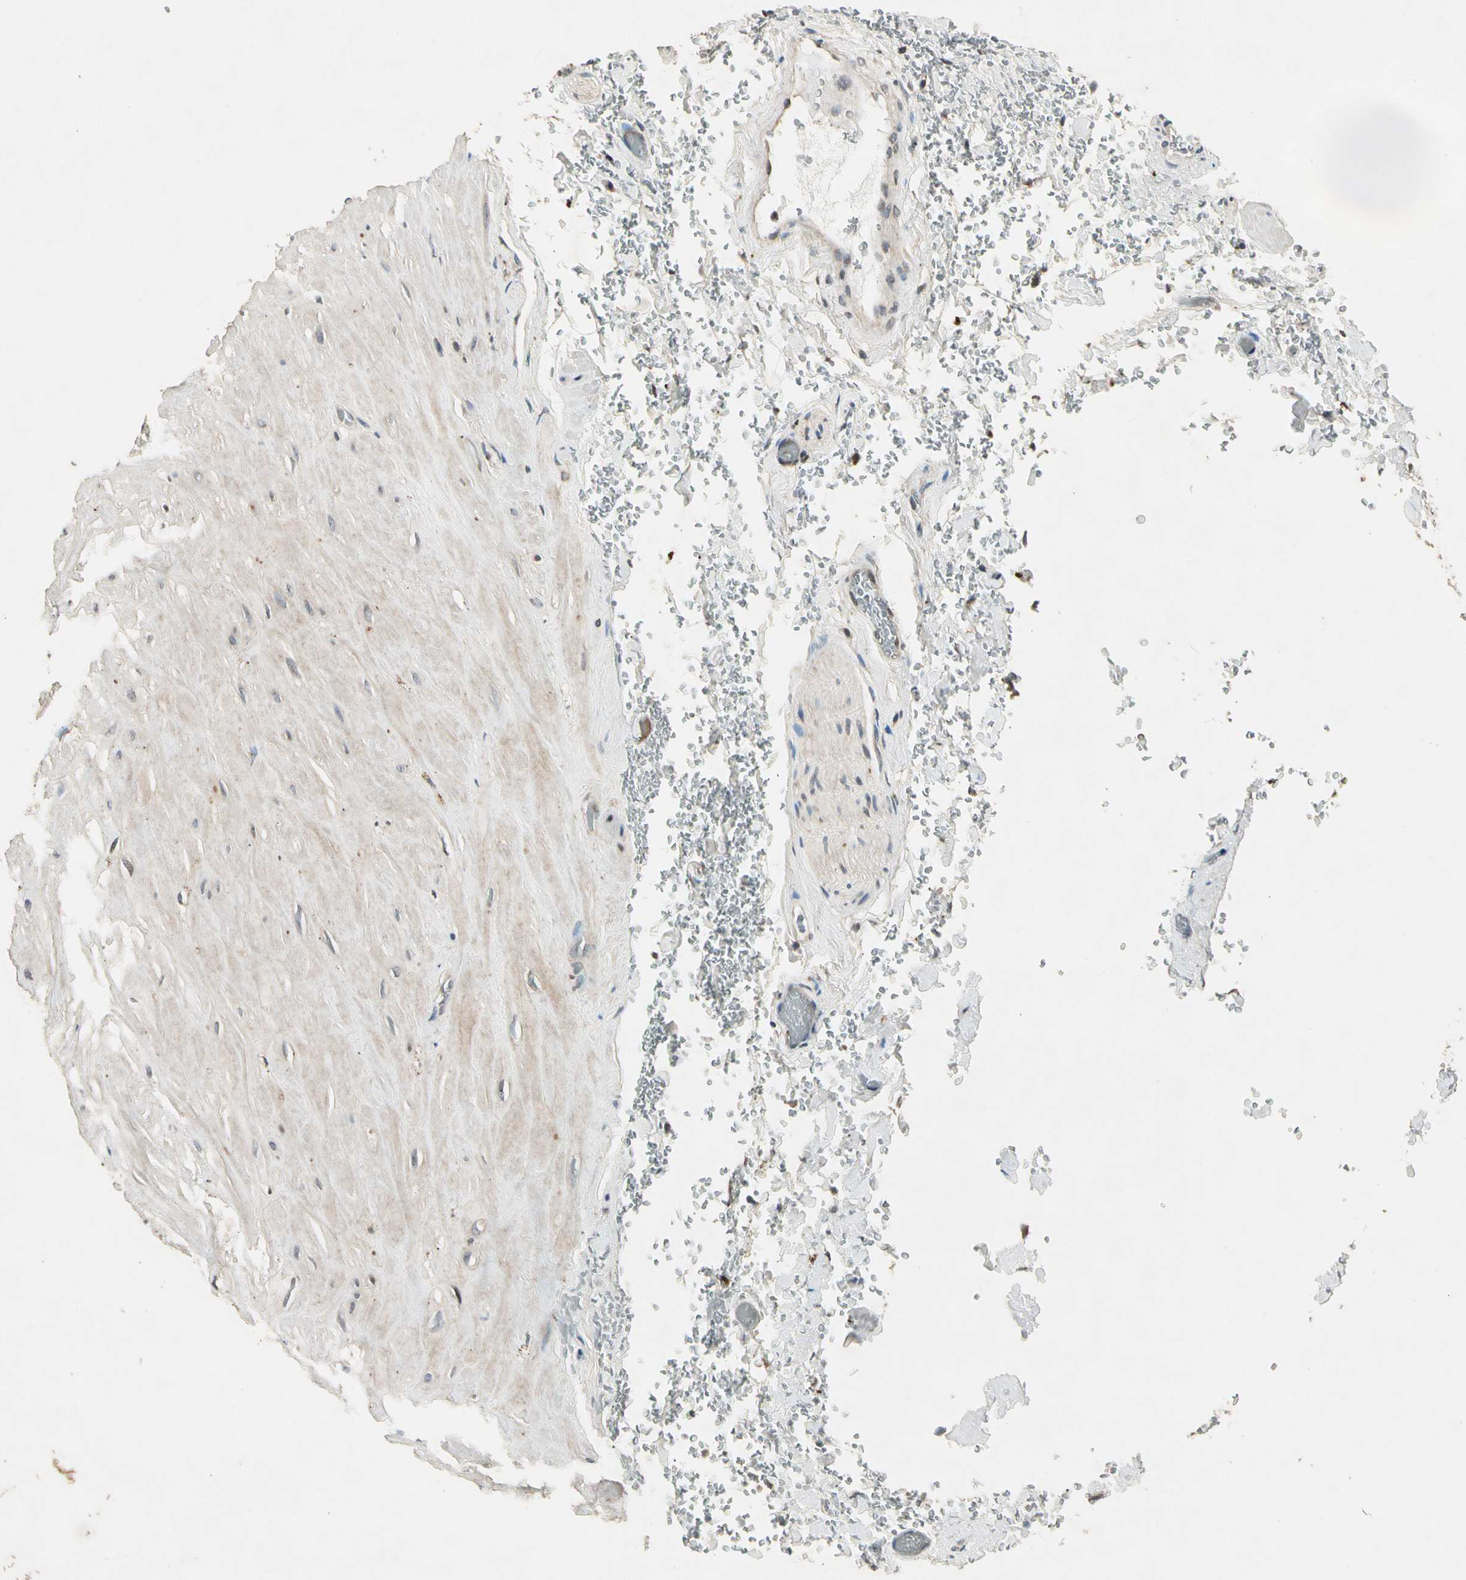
{"staining": {"intensity": "moderate", "quantity": "25%-75%", "location": "cytoplasmic/membranous"}, "tissue": "seminal vesicle", "cell_type": "Glandular cells", "image_type": "normal", "snomed": [{"axis": "morphology", "description": "Normal tissue, NOS"}, {"axis": "topography", "description": "Seminal veicle"}], "caption": "Brown immunohistochemical staining in normal human seminal vesicle reveals moderate cytoplasmic/membranous positivity in about 25%-75% of glandular cells. (DAB IHC, brown staining for protein, blue staining for nuclei).", "gene": "ROCK2", "patient": {"sex": "male", "age": 69}}